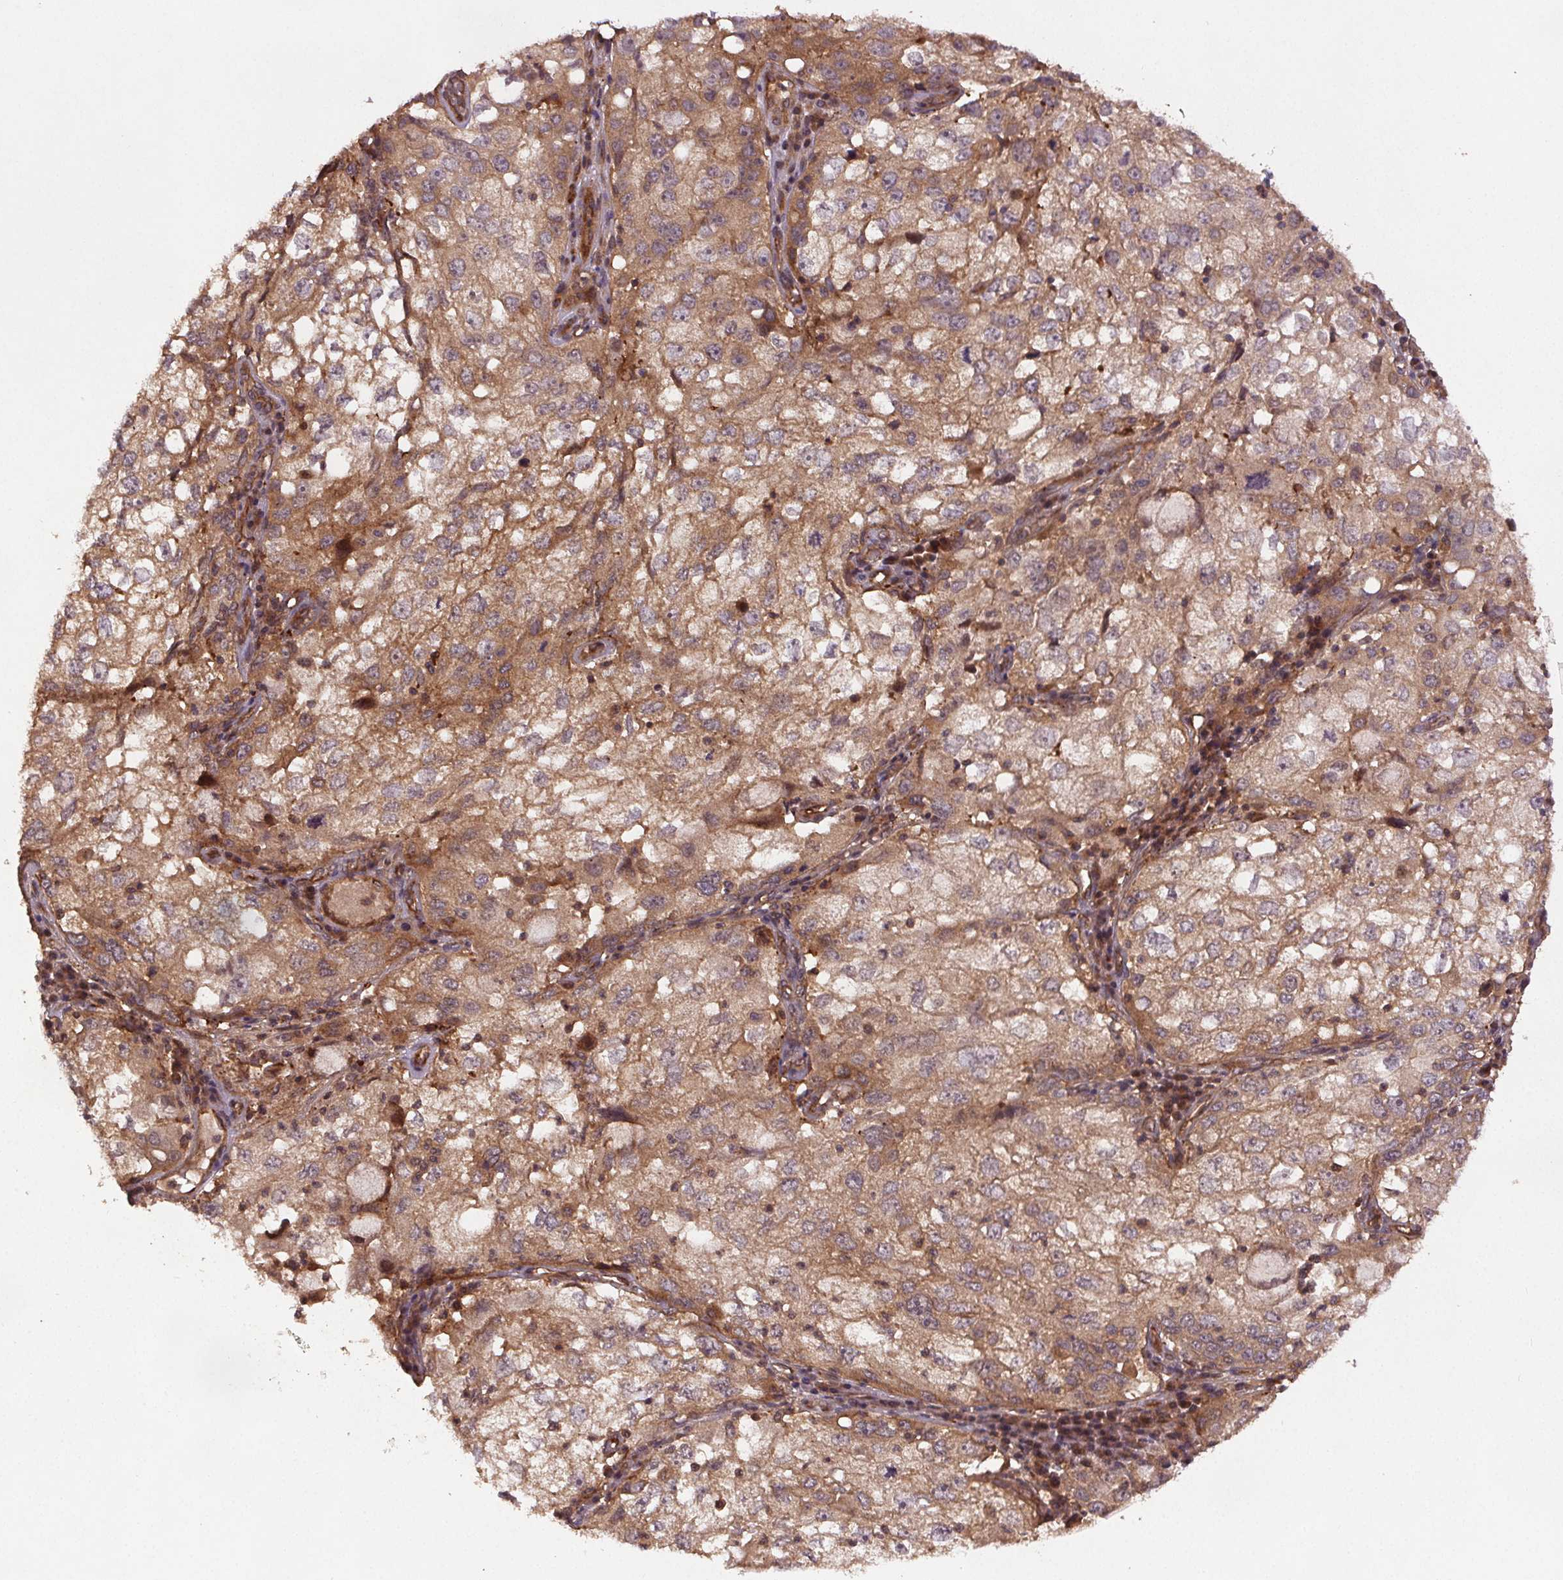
{"staining": {"intensity": "moderate", "quantity": ">75%", "location": "cytoplasmic/membranous"}, "tissue": "cervical cancer", "cell_type": "Tumor cells", "image_type": "cancer", "snomed": [{"axis": "morphology", "description": "Squamous cell carcinoma, NOS"}, {"axis": "topography", "description": "Cervix"}], "caption": "The histopathology image shows immunohistochemical staining of cervical squamous cell carcinoma. There is moderate cytoplasmic/membranous positivity is identified in about >75% of tumor cells.", "gene": "SEC14L2", "patient": {"sex": "female", "age": 36}}